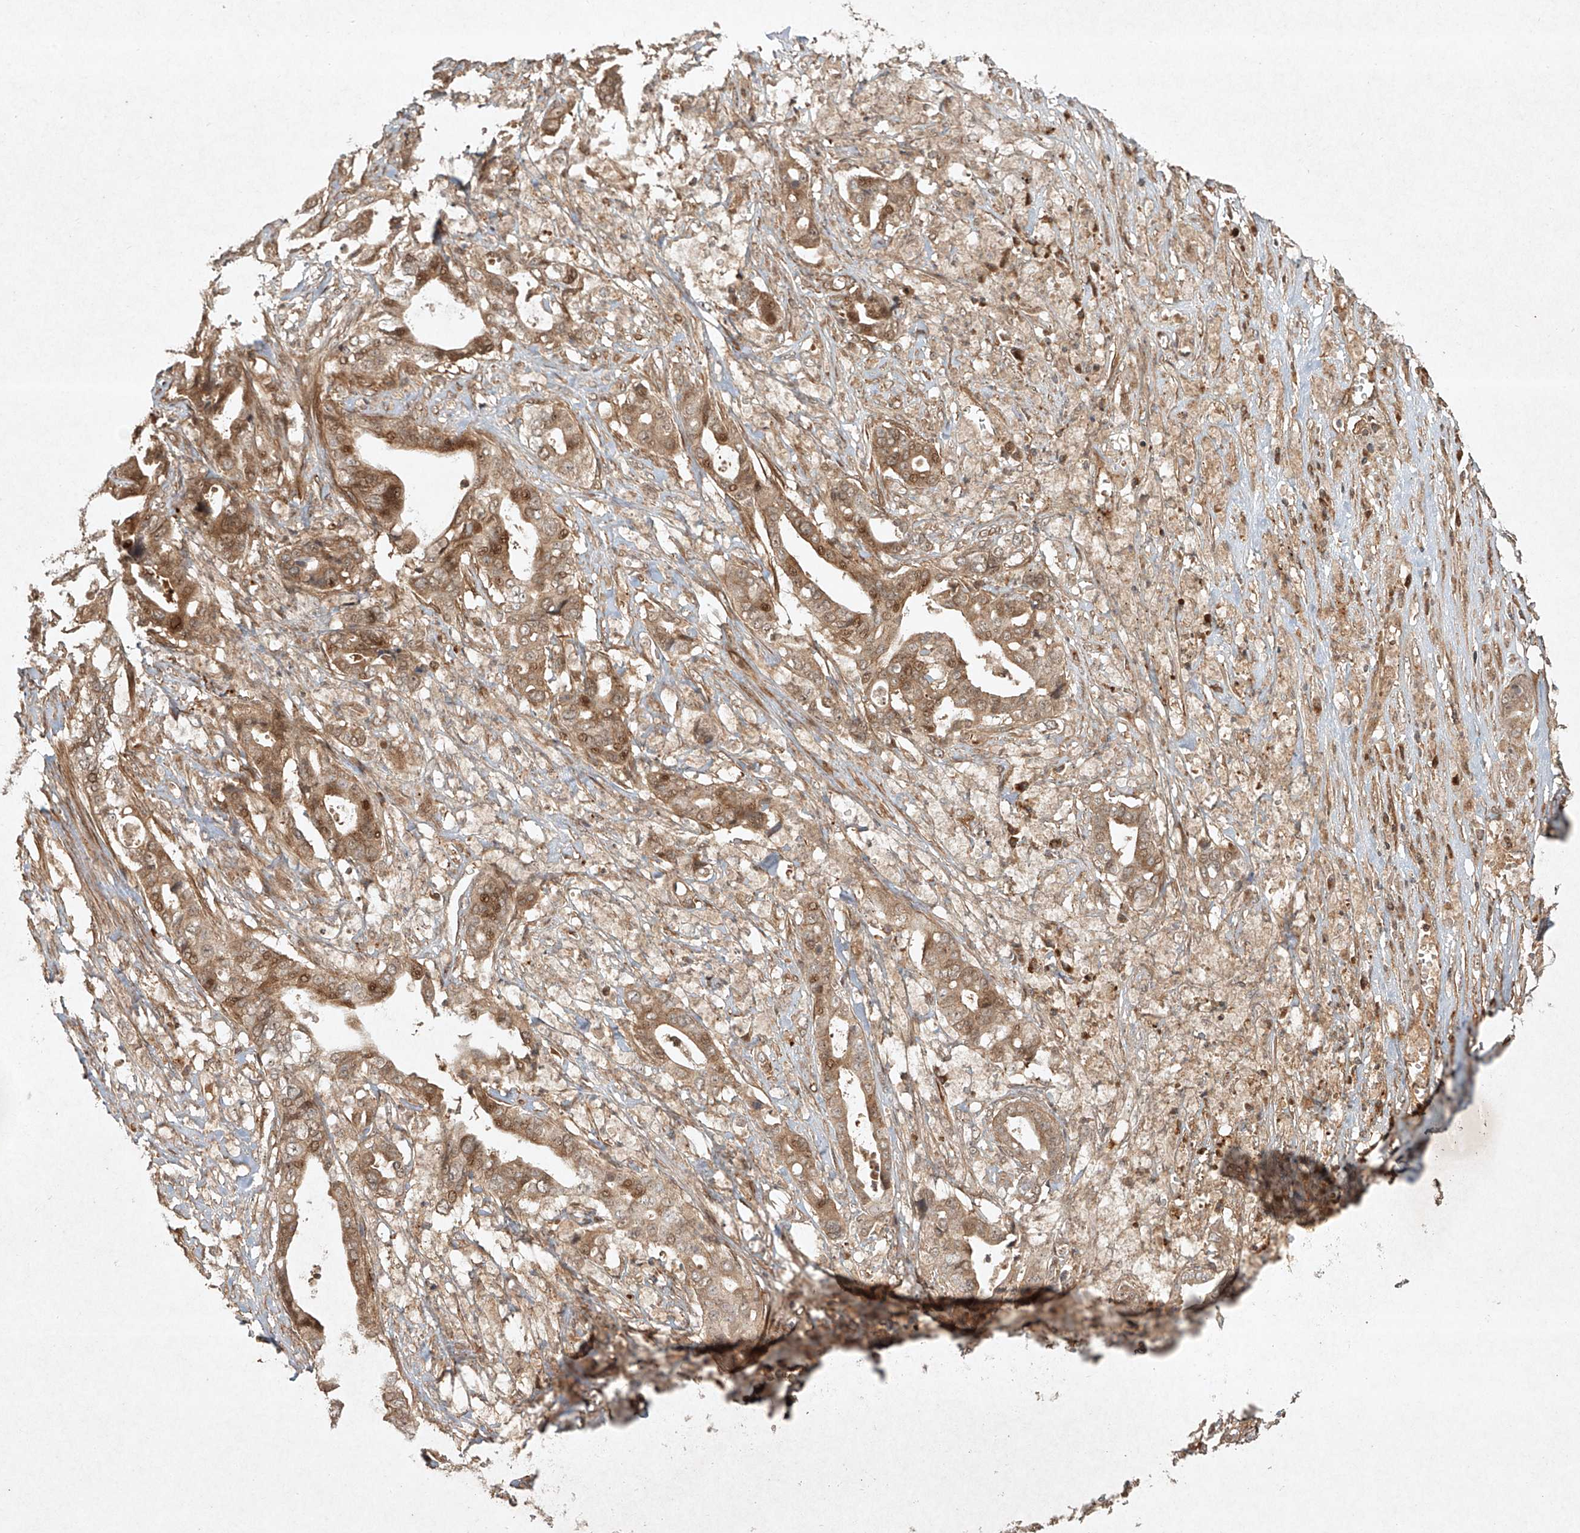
{"staining": {"intensity": "moderate", "quantity": ">75%", "location": "cytoplasmic/membranous,nuclear"}, "tissue": "liver cancer", "cell_type": "Tumor cells", "image_type": "cancer", "snomed": [{"axis": "morphology", "description": "Cholangiocarcinoma"}, {"axis": "topography", "description": "Liver"}], "caption": "DAB immunohistochemical staining of human liver cancer (cholangiocarcinoma) reveals moderate cytoplasmic/membranous and nuclear protein positivity in approximately >75% of tumor cells. Using DAB (brown) and hematoxylin (blue) stains, captured at high magnification using brightfield microscopy.", "gene": "CYYR1", "patient": {"sex": "female", "age": 61}}